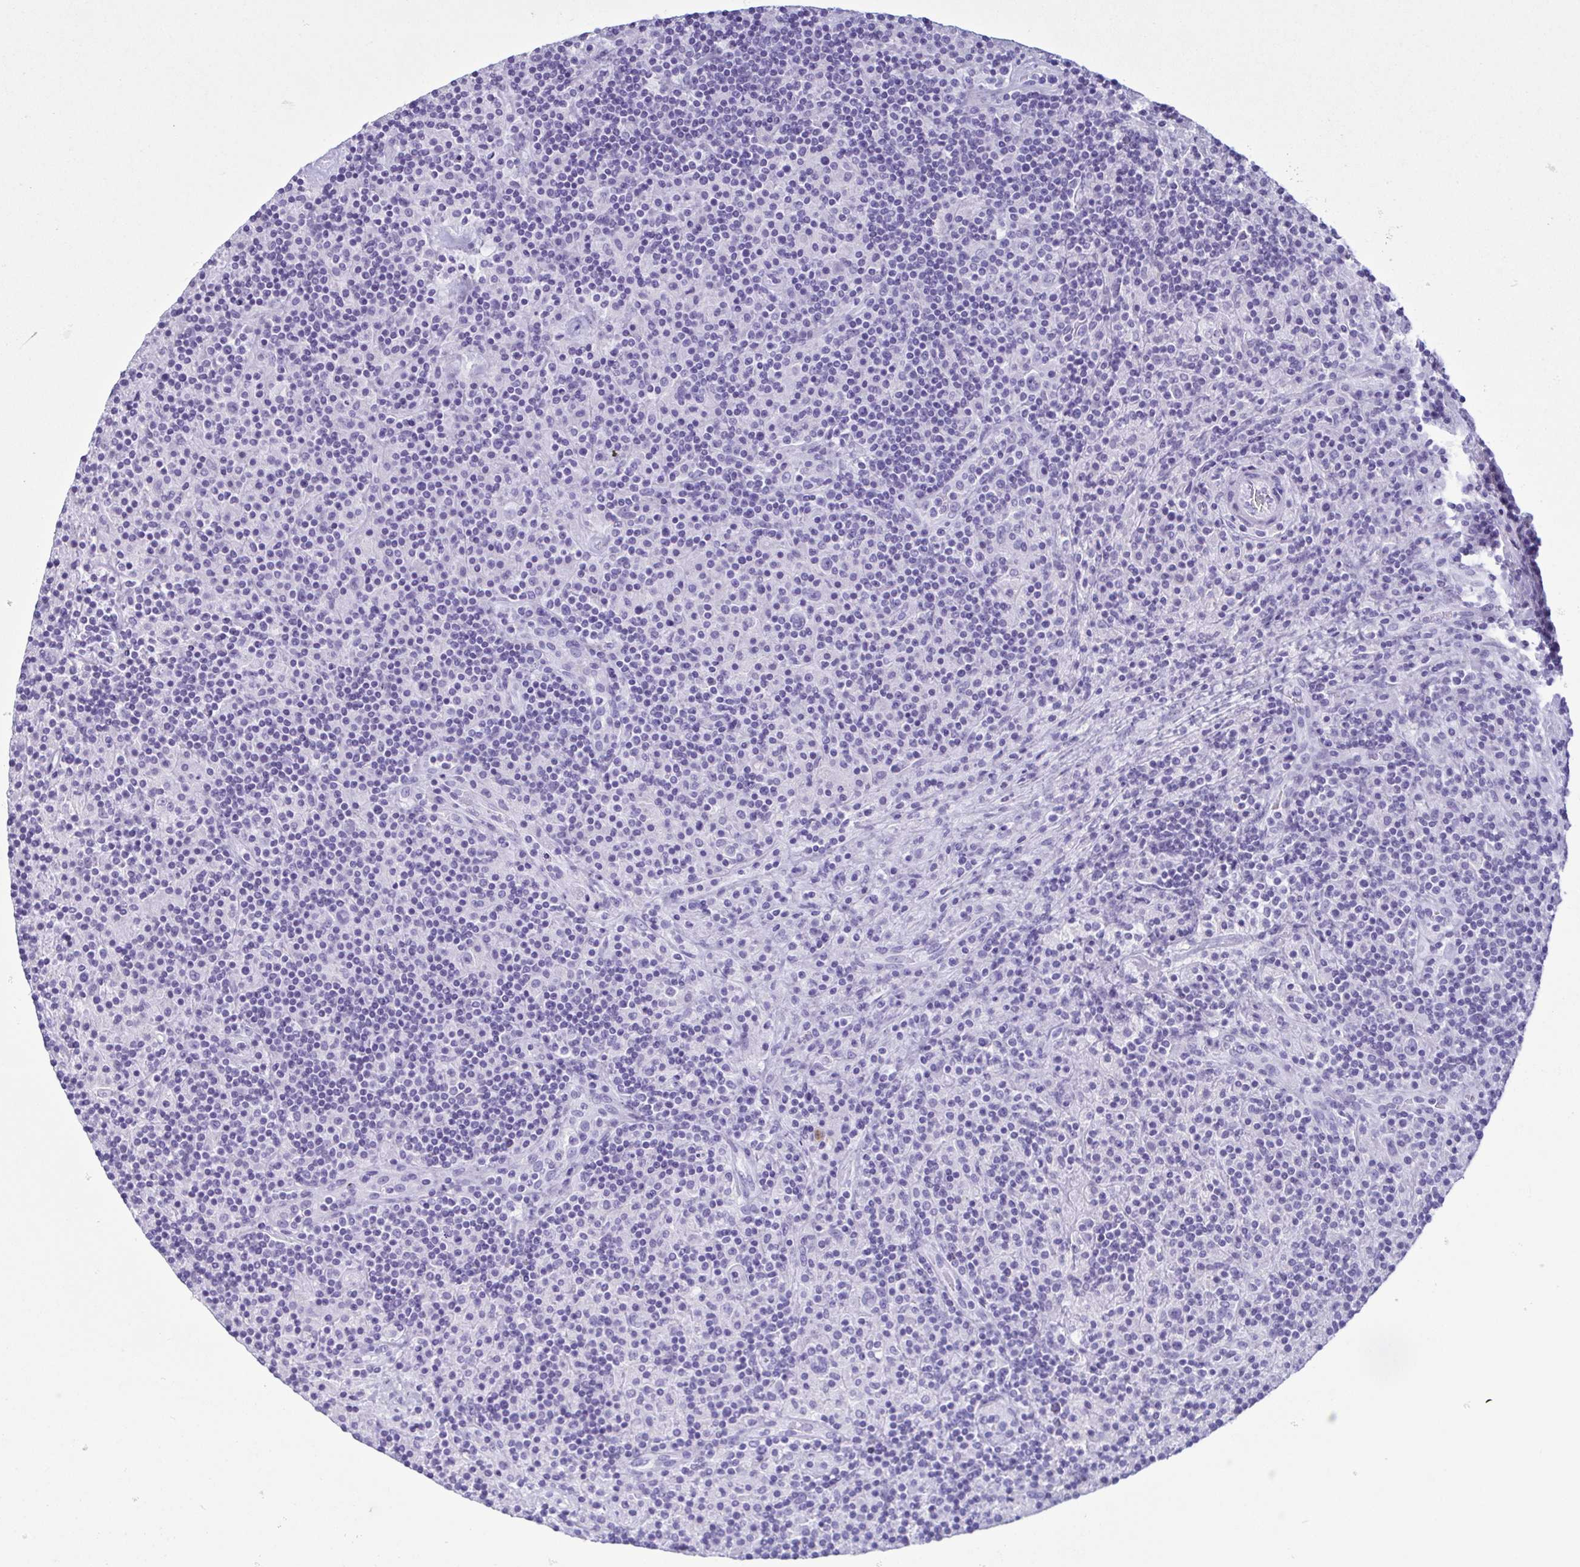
{"staining": {"intensity": "negative", "quantity": "none", "location": "none"}, "tissue": "lymphoma", "cell_type": "Tumor cells", "image_type": "cancer", "snomed": [{"axis": "morphology", "description": "Hodgkin's disease, NOS"}, {"axis": "topography", "description": "Lymph node"}], "caption": "A high-resolution photomicrograph shows immunohistochemistry (IHC) staining of Hodgkin's disease, which displays no significant positivity in tumor cells.", "gene": "LTF", "patient": {"sex": "male", "age": 70}}